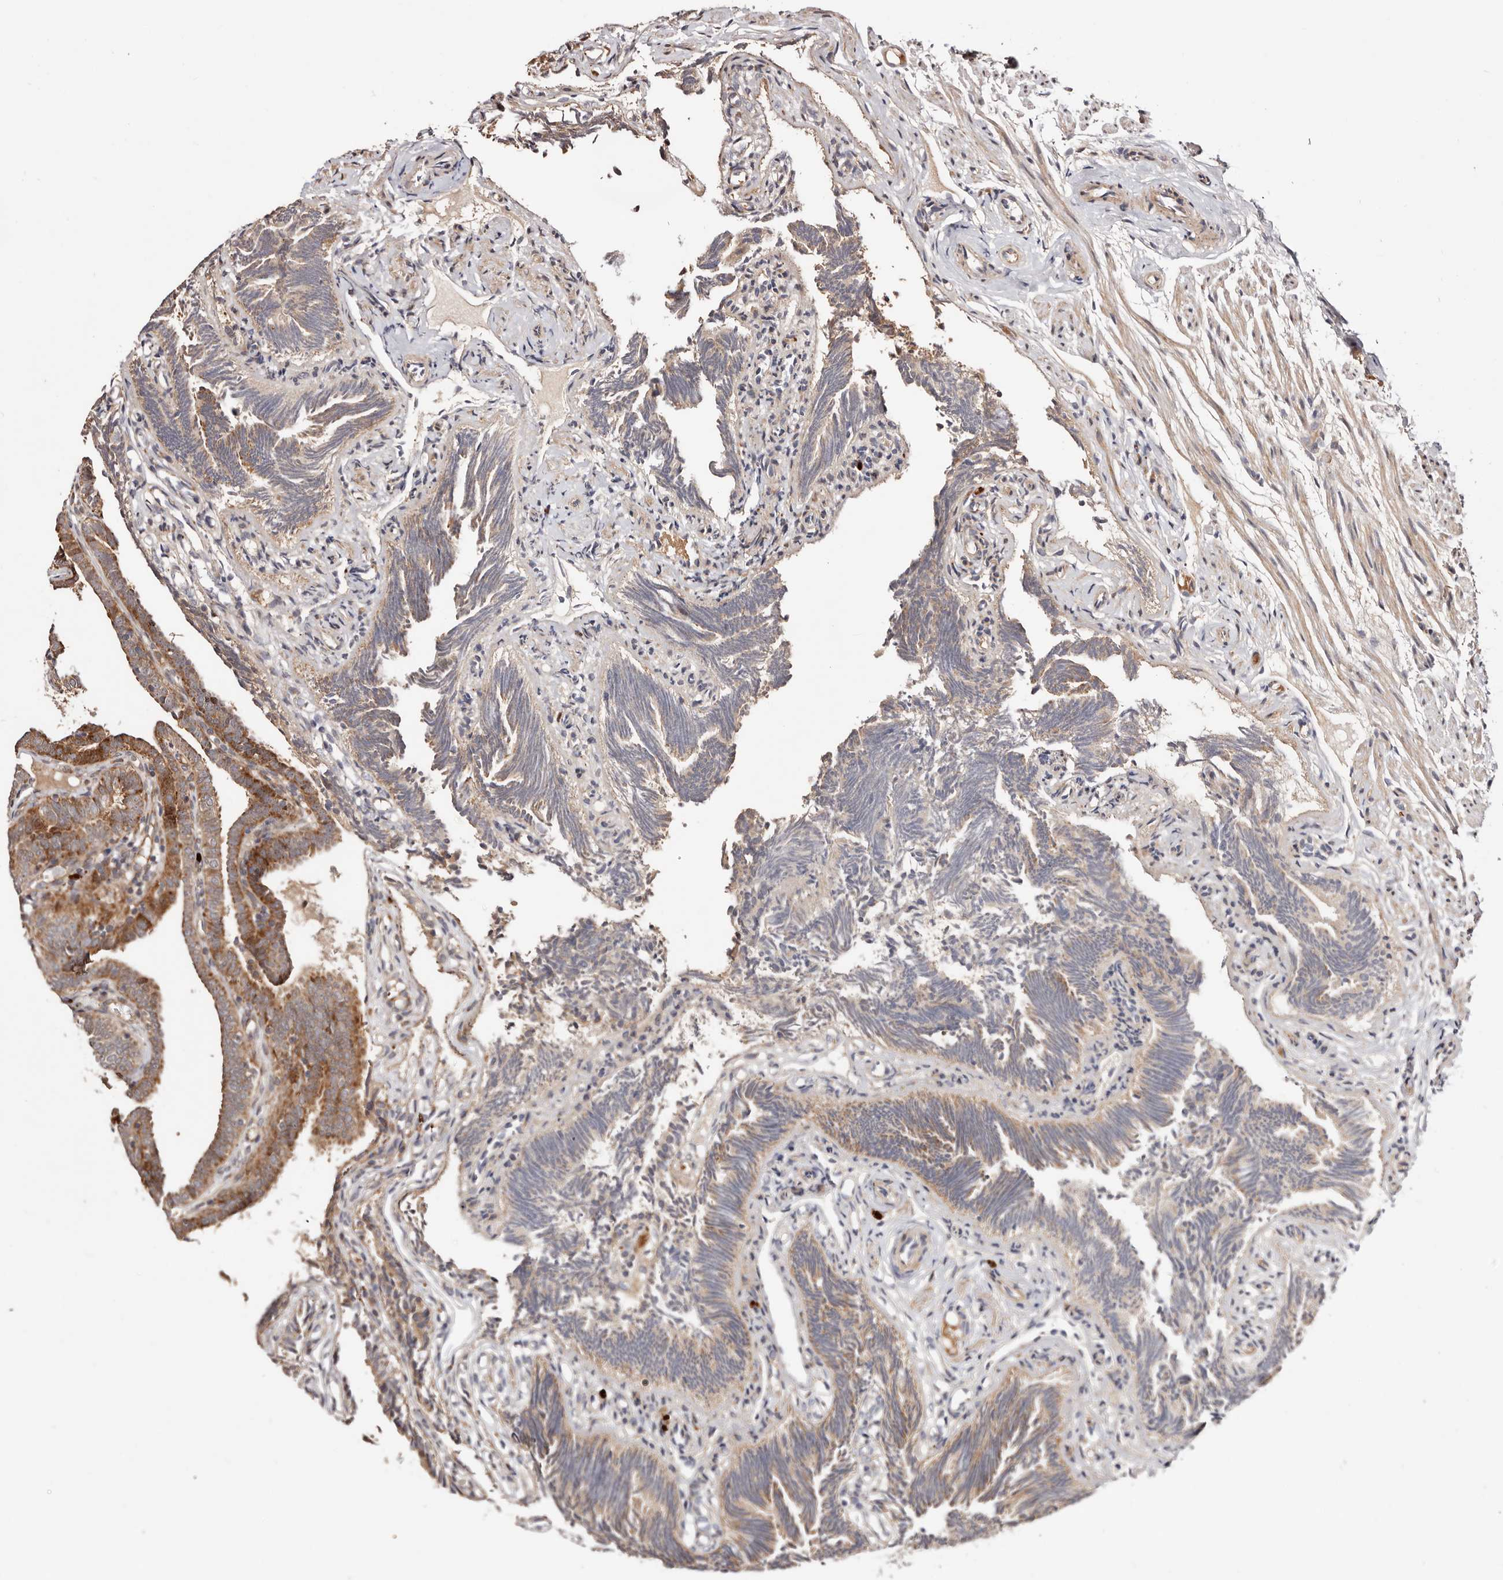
{"staining": {"intensity": "moderate", "quantity": ">75%", "location": "cytoplasmic/membranous,nuclear"}, "tissue": "fallopian tube", "cell_type": "Glandular cells", "image_type": "normal", "snomed": [{"axis": "morphology", "description": "Normal tissue, NOS"}, {"axis": "topography", "description": "Fallopian tube"}], "caption": "An IHC image of normal tissue is shown. Protein staining in brown shows moderate cytoplasmic/membranous,nuclear positivity in fallopian tube within glandular cells. Nuclei are stained in blue.", "gene": "PTPN22", "patient": {"sex": "female", "age": 39}}